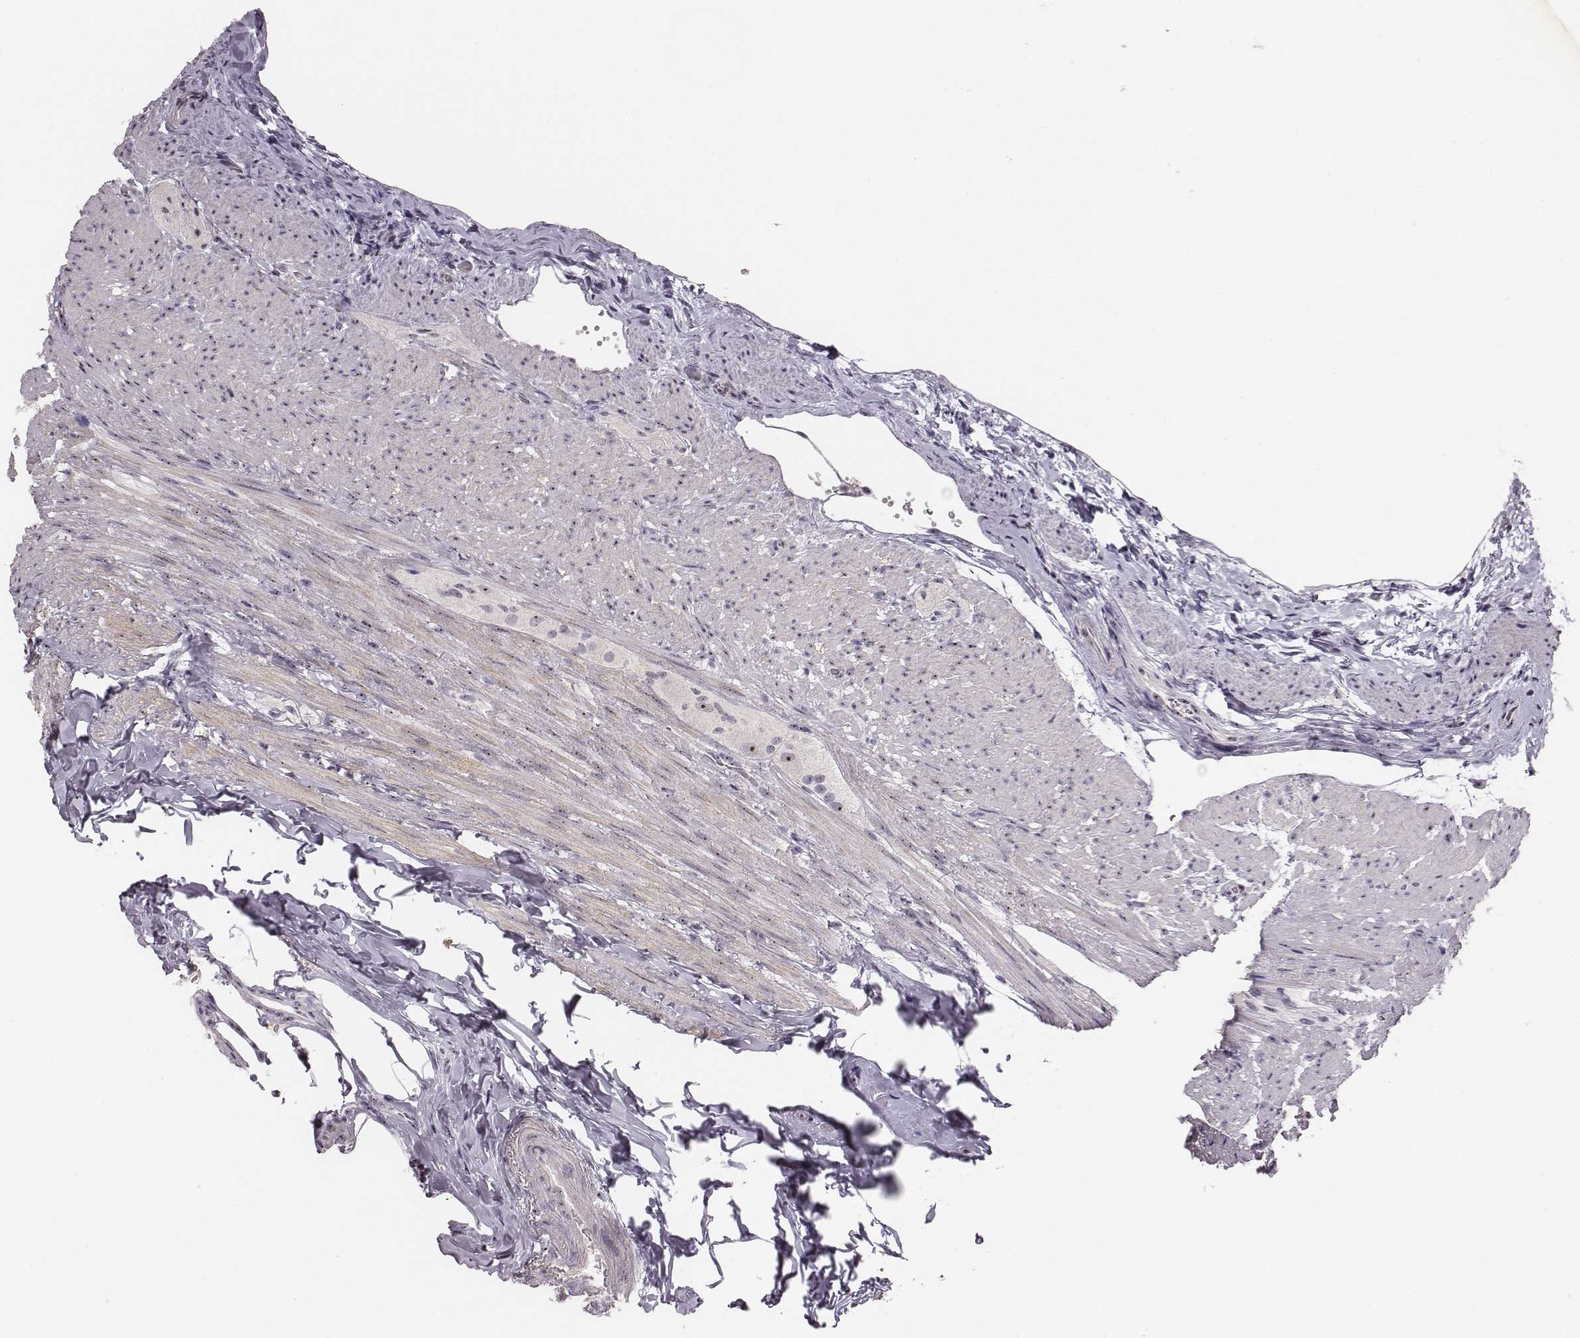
{"staining": {"intensity": "moderate", "quantity": ">75%", "location": "nuclear"}, "tissue": "appendix", "cell_type": "Glandular cells", "image_type": "normal", "snomed": [{"axis": "morphology", "description": "Normal tissue, NOS"}, {"axis": "topography", "description": "Appendix"}], "caption": "A photomicrograph showing moderate nuclear expression in about >75% of glandular cells in unremarkable appendix, as visualized by brown immunohistochemical staining.", "gene": "NOP56", "patient": {"sex": "male", "age": 47}}